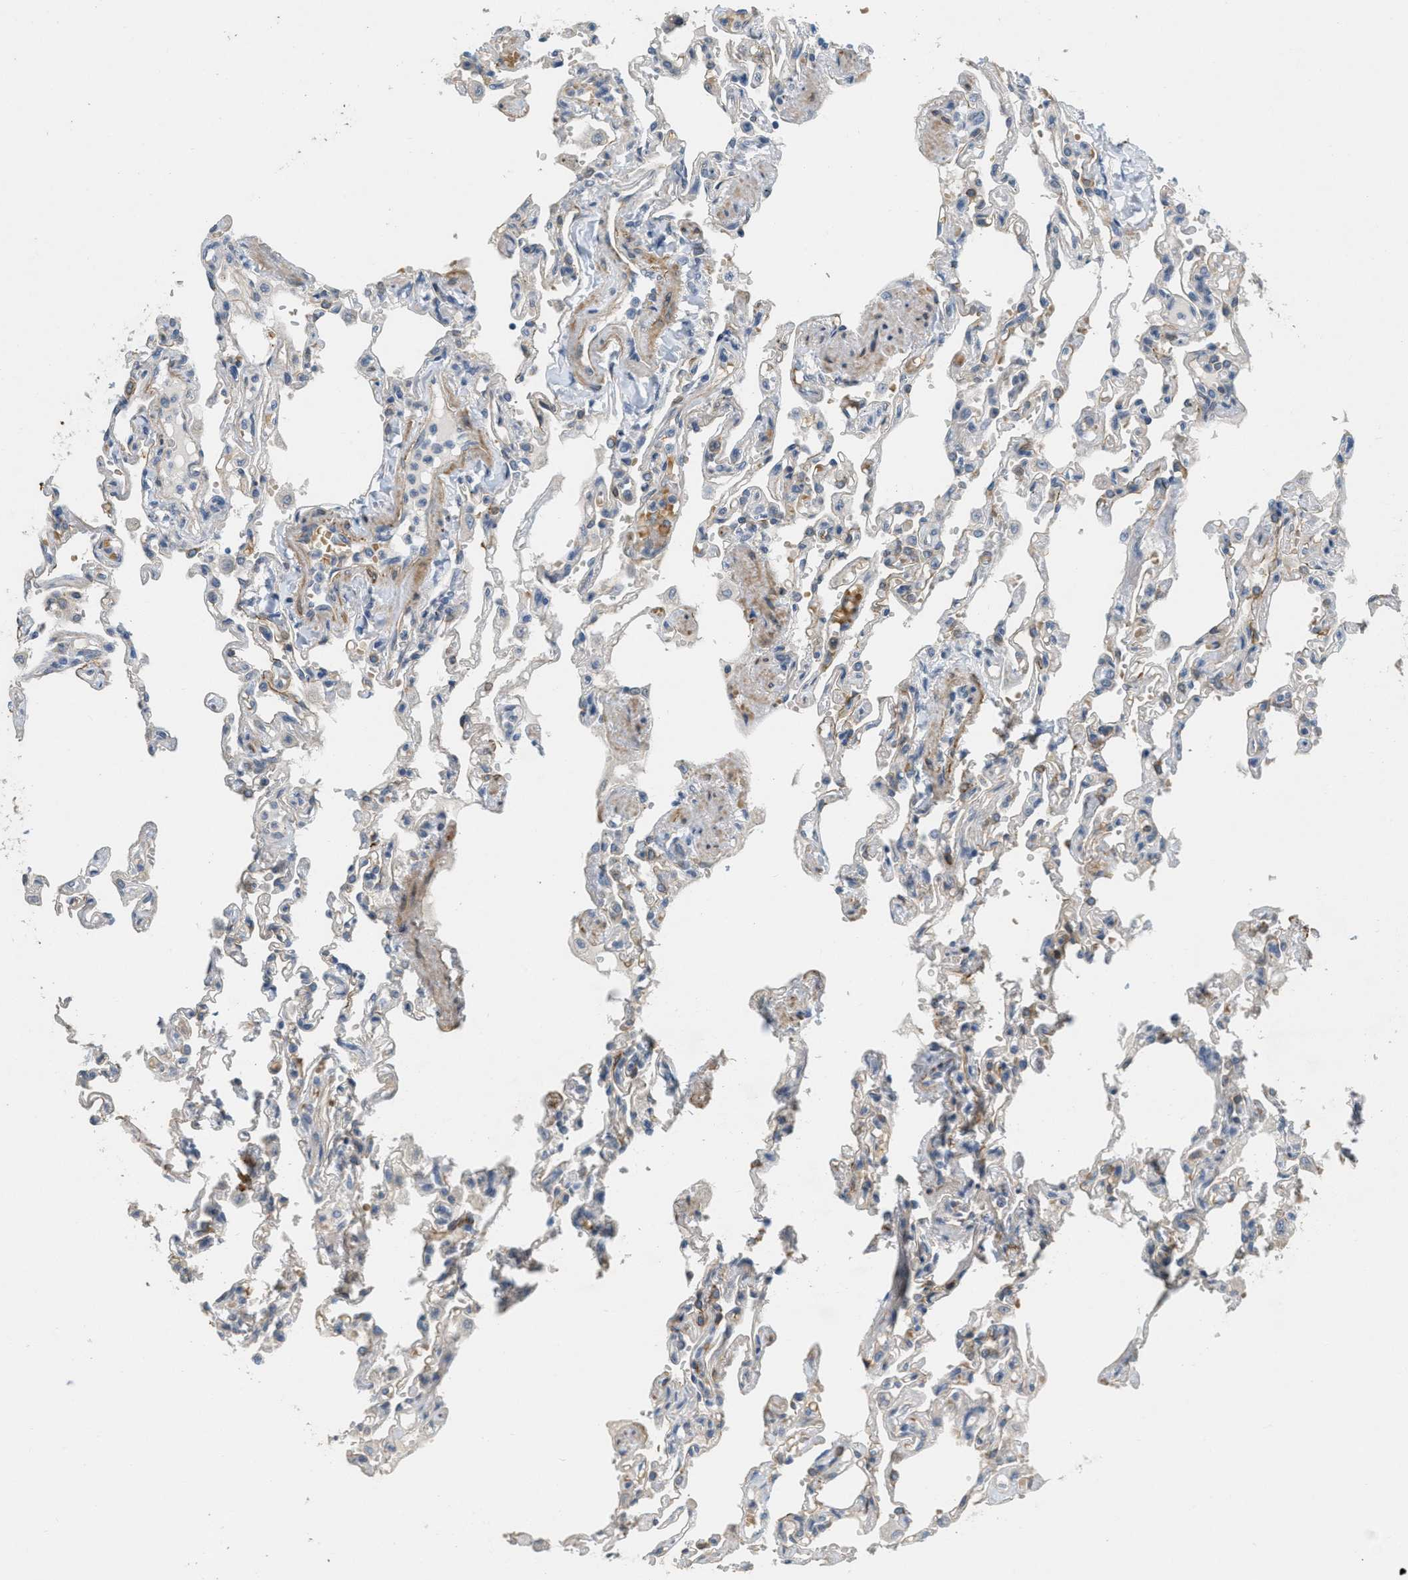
{"staining": {"intensity": "weak", "quantity": "<25%", "location": "cytoplasmic/membranous"}, "tissue": "lung", "cell_type": "Alveolar cells", "image_type": "normal", "snomed": [{"axis": "morphology", "description": "Normal tissue, NOS"}, {"axis": "topography", "description": "Lung"}], "caption": "An IHC photomicrograph of unremarkable lung is shown. There is no staining in alveolar cells of lung.", "gene": "MRS2", "patient": {"sex": "male", "age": 21}}